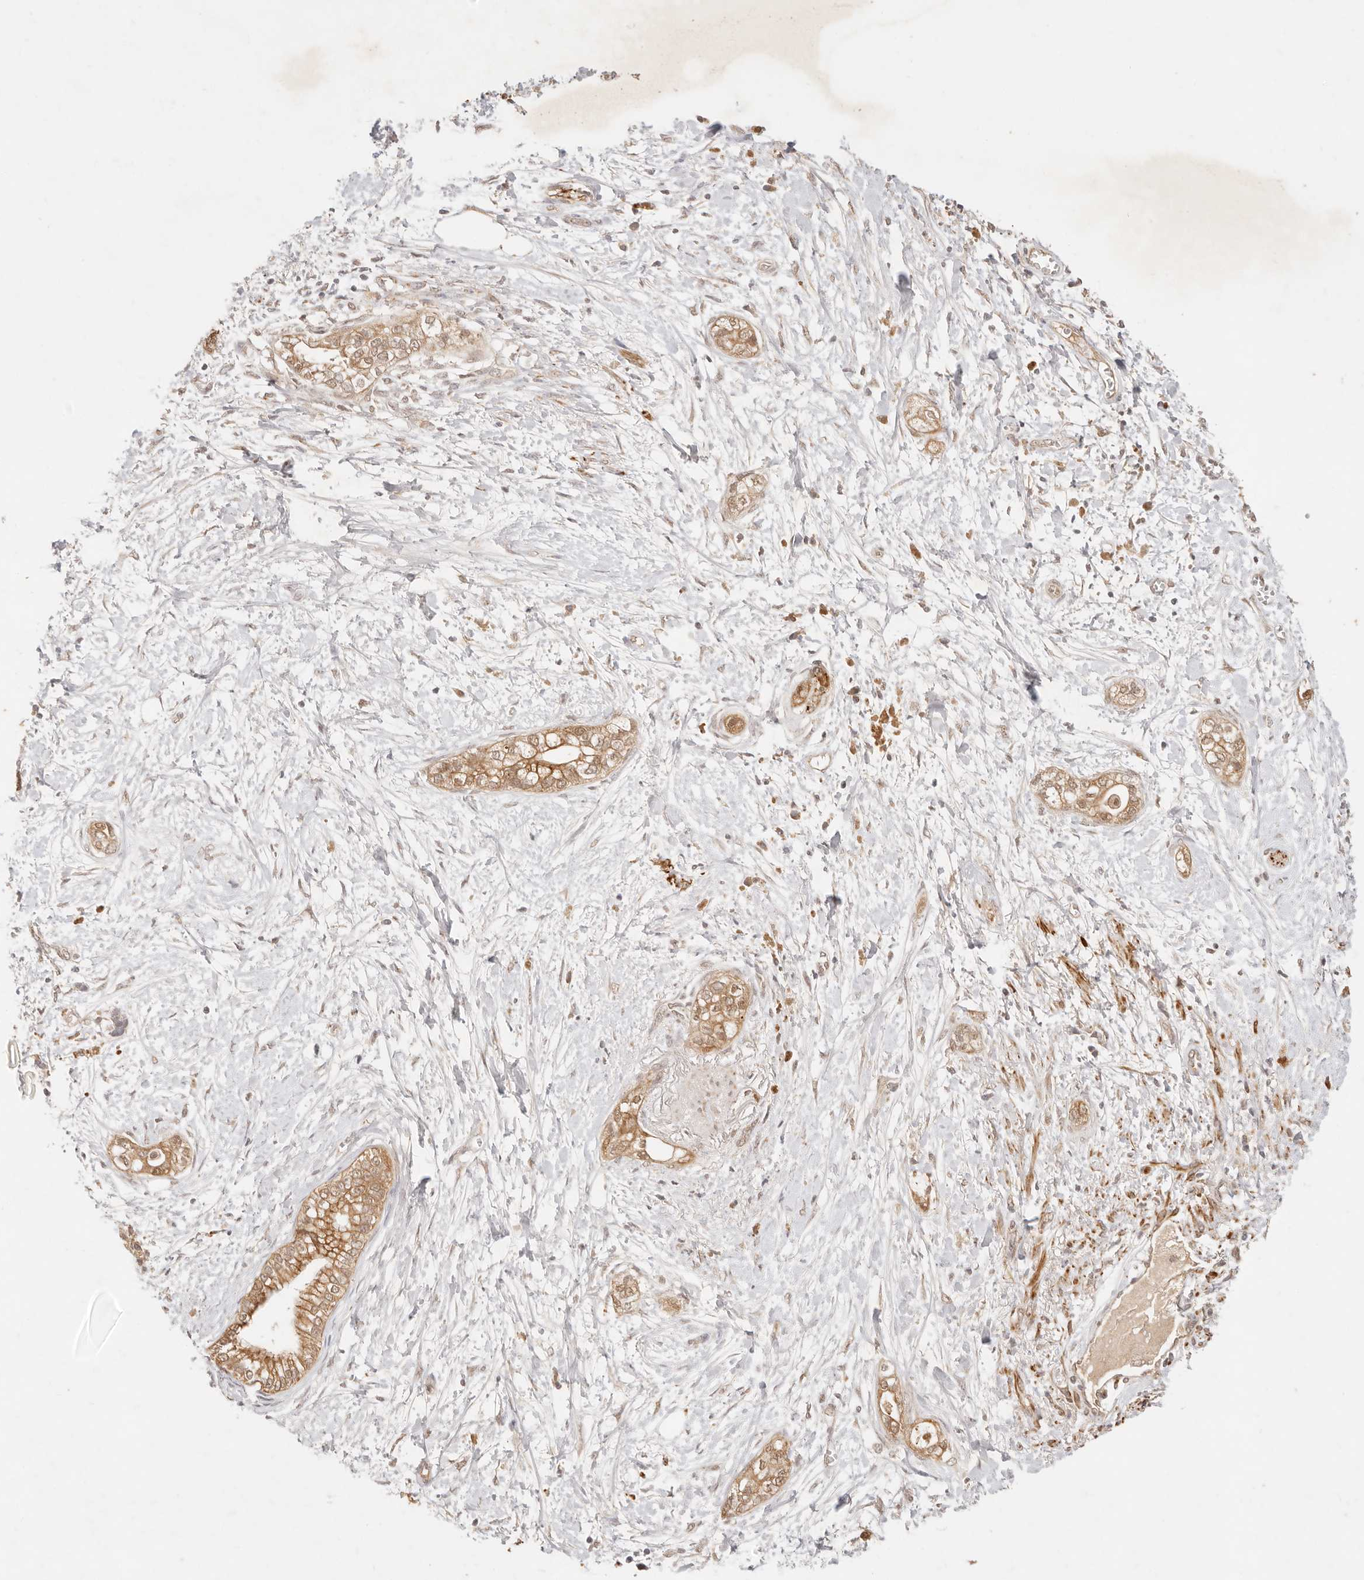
{"staining": {"intensity": "moderate", "quantity": ">75%", "location": "cytoplasmic/membranous"}, "tissue": "pancreatic cancer", "cell_type": "Tumor cells", "image_type": "cancer", "snomed": [{"axis": "morphology", "description": "Adenocarcinoma, NOS"}, {"axis": "topography", "description": "Pancreas"}], "caption": "The histopathology image reveals a brown stain indicating the presence of a protein in the cytoplasmic/membranous of tumor cells in pancreatic adenocarcinoma.", "gene": "TRIM11", "patient": {"sex": "male", "age": 68}}